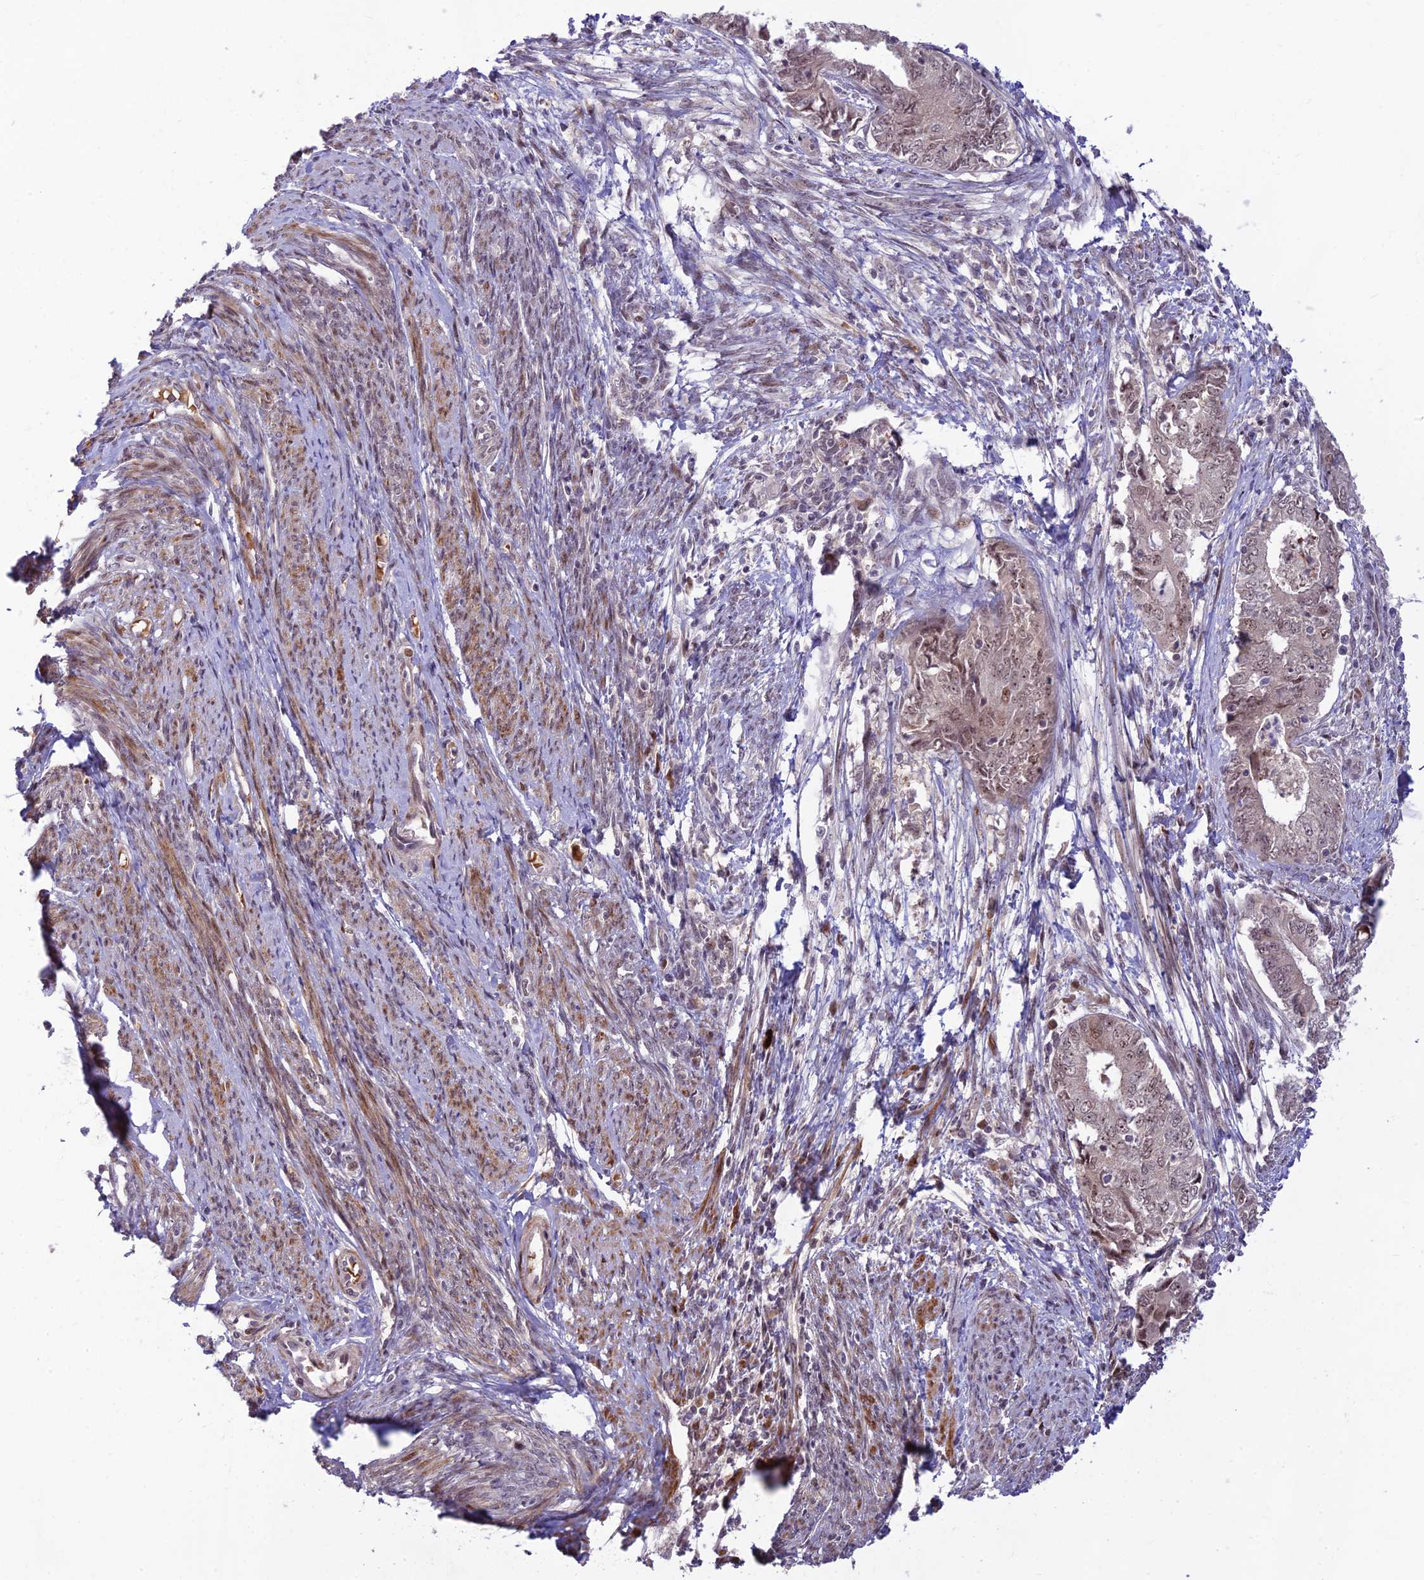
{"staining": {"intensity": "weak", "quantity": ">75%", "location": "nuclear"}, "tissue": "endometrial cancer", "cell_type": "Tumor cells", "image_type": "cancer", "snomed": [{"axis": "morphology", "description": "Adenocarcinoma, NOS"}, {"axis": "topography", "description": "Endometrium"}], "caption": "The photomicrograph shows immunohistochemical staining of adenocarcinoma (endometrial). There is weak nuclear positivity is appreciated in about >75% of tumor cells. Immunohistochemistry stains the protein in brown and the nuclei are stained blue.", "gene": "ASPDH", "patient": {"sex": "female", "age": 62}}